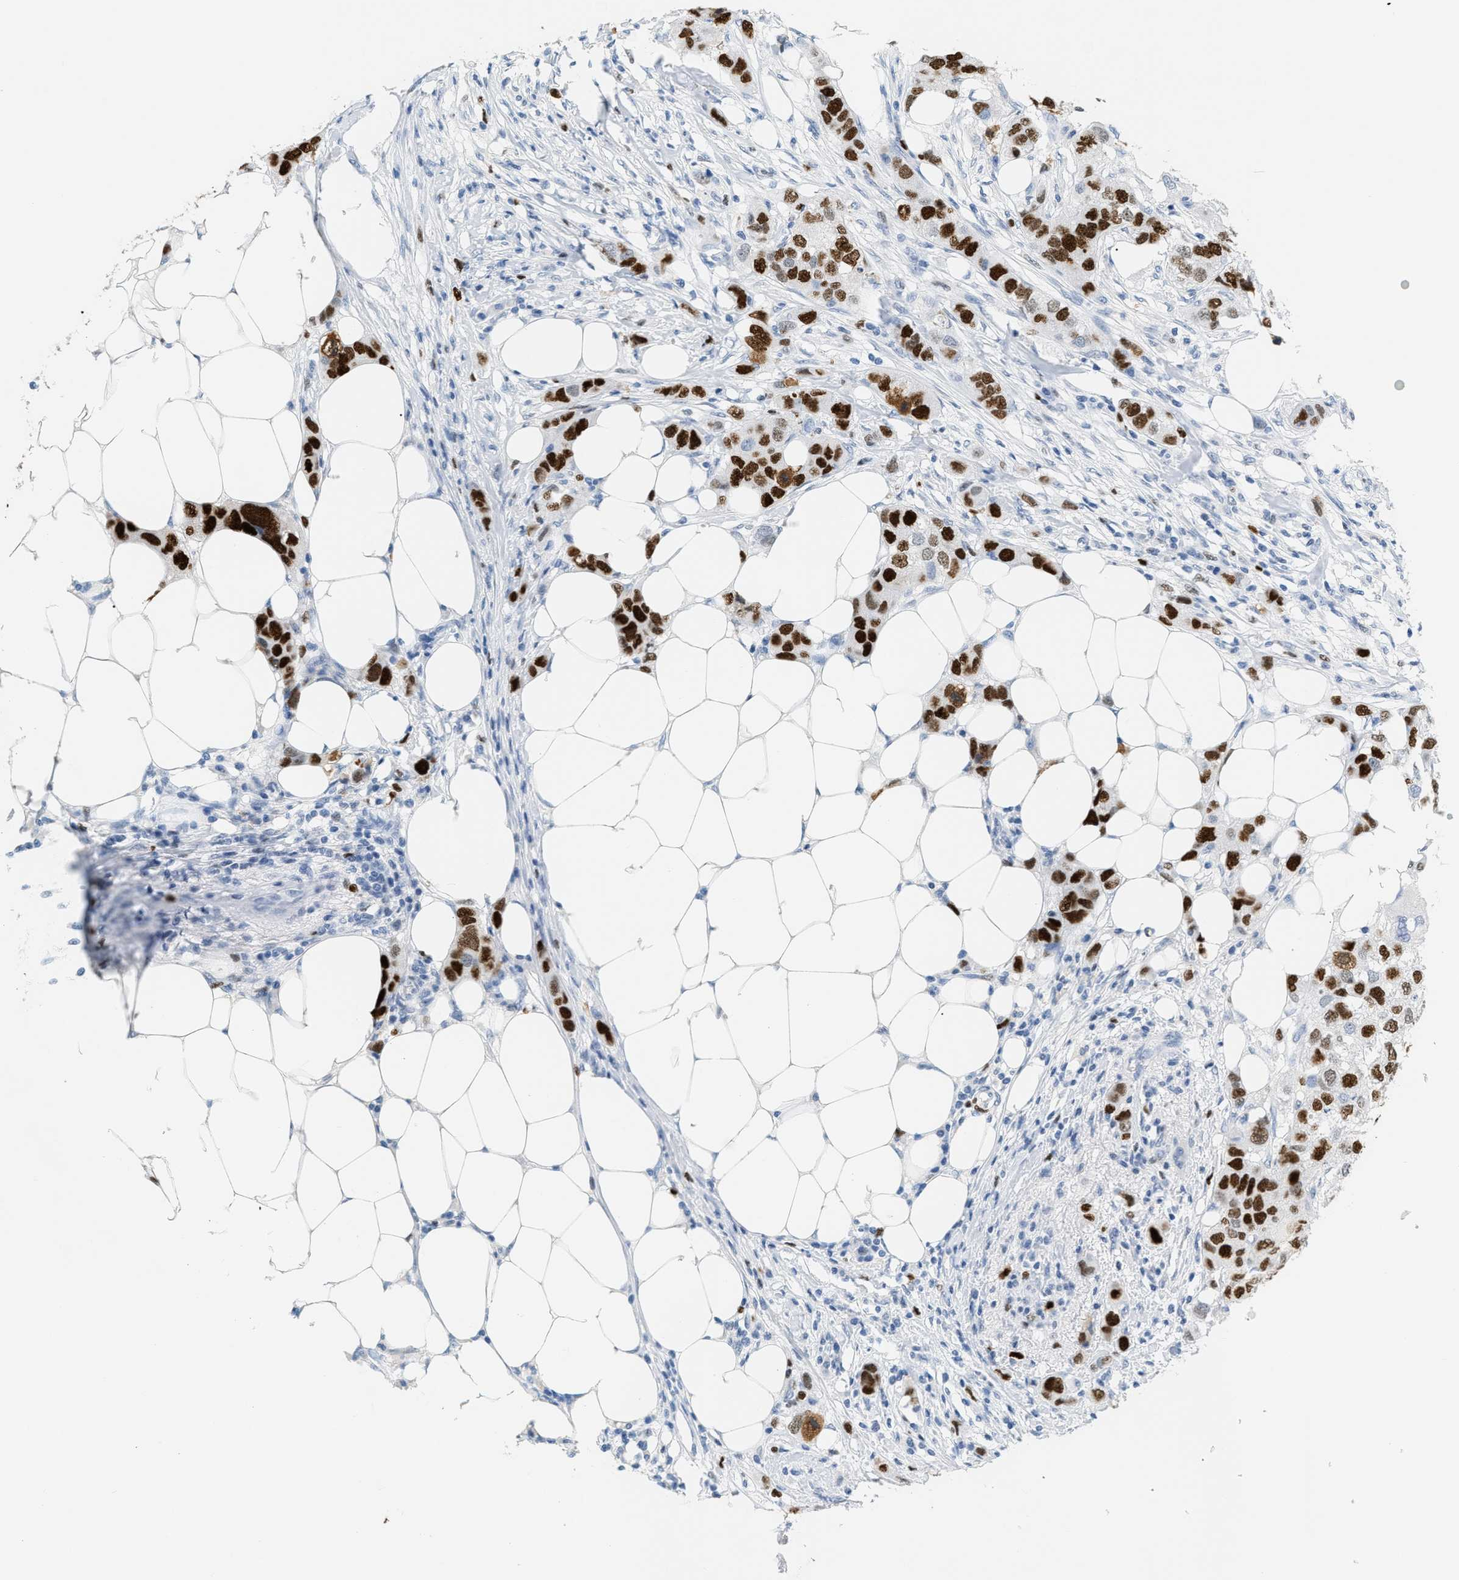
{"staining": {"intensity": "strong", "quantity": ">75%", "location": "nuclear"}, "tissue": "breast cancer", "cell_type": "Tumor cells", "image_type": "cancer", "snomed": [{"axis": "morphology", "description": "Duct carcinoma"}, {"axis": "topography", "description": "Breast"}], "caption": "Tumor cells show high levels of strong nuclear staining in approximately >75% of cells in breast infiltrating ductal carcinoma.", "gene": "MCM7", "patient": {"sex": "female", "age": 50}}